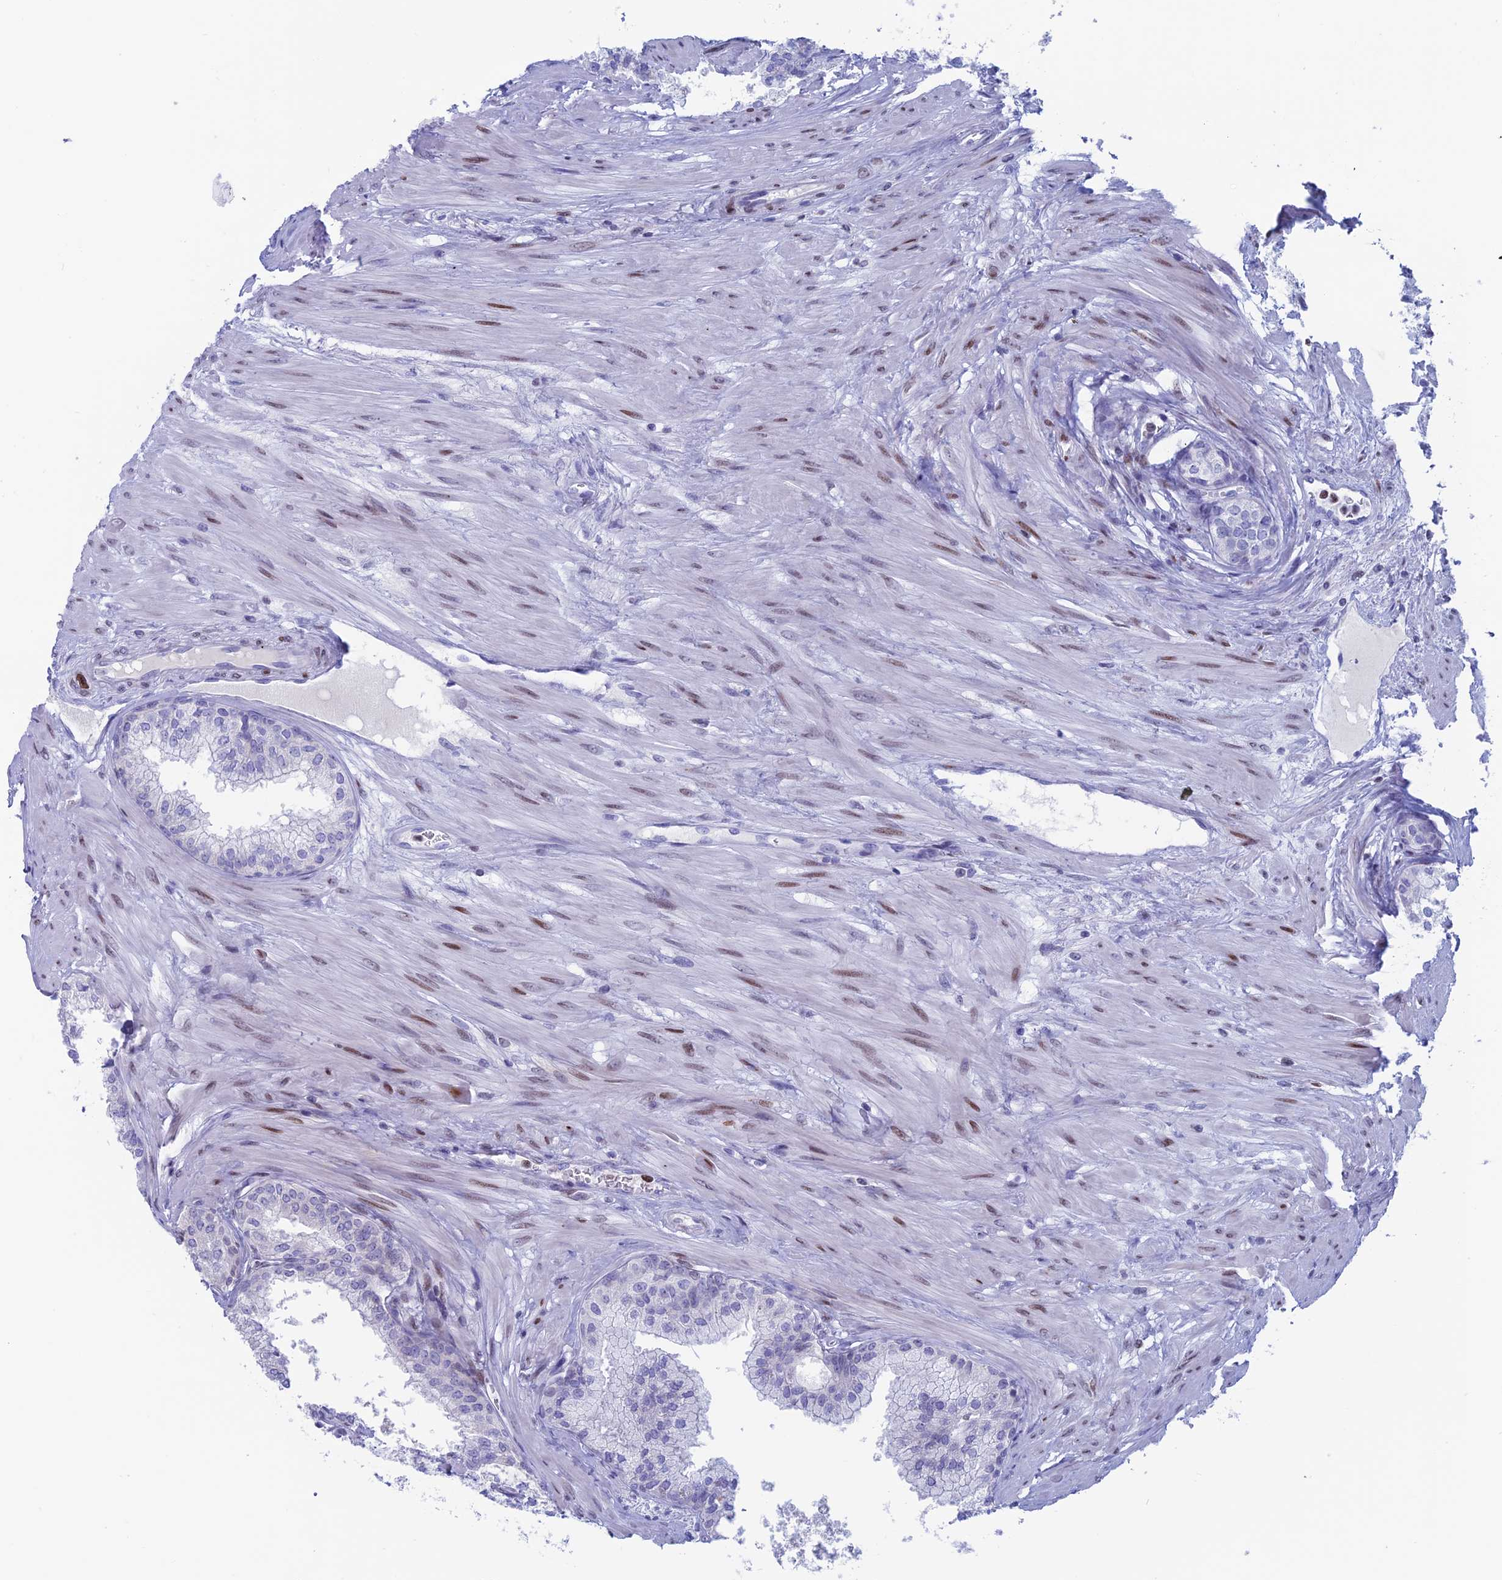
{"staining": {"intensity": "negative", "quantity": "none", "location": "none"}, "tissue": "prostate", "cell_type": "Glandular cells", "image_type": "normal", "snomed": [{"axis": "morphology", "description": "Normal tissue, NOS"}, {"axis": "topography", "description": "Prostate"}], "caption": "The photomicrograph shows no significant expression in glandular cells of prostate.", "gene": "CERS6", "patient": {"sex": "male", "age": 60}}